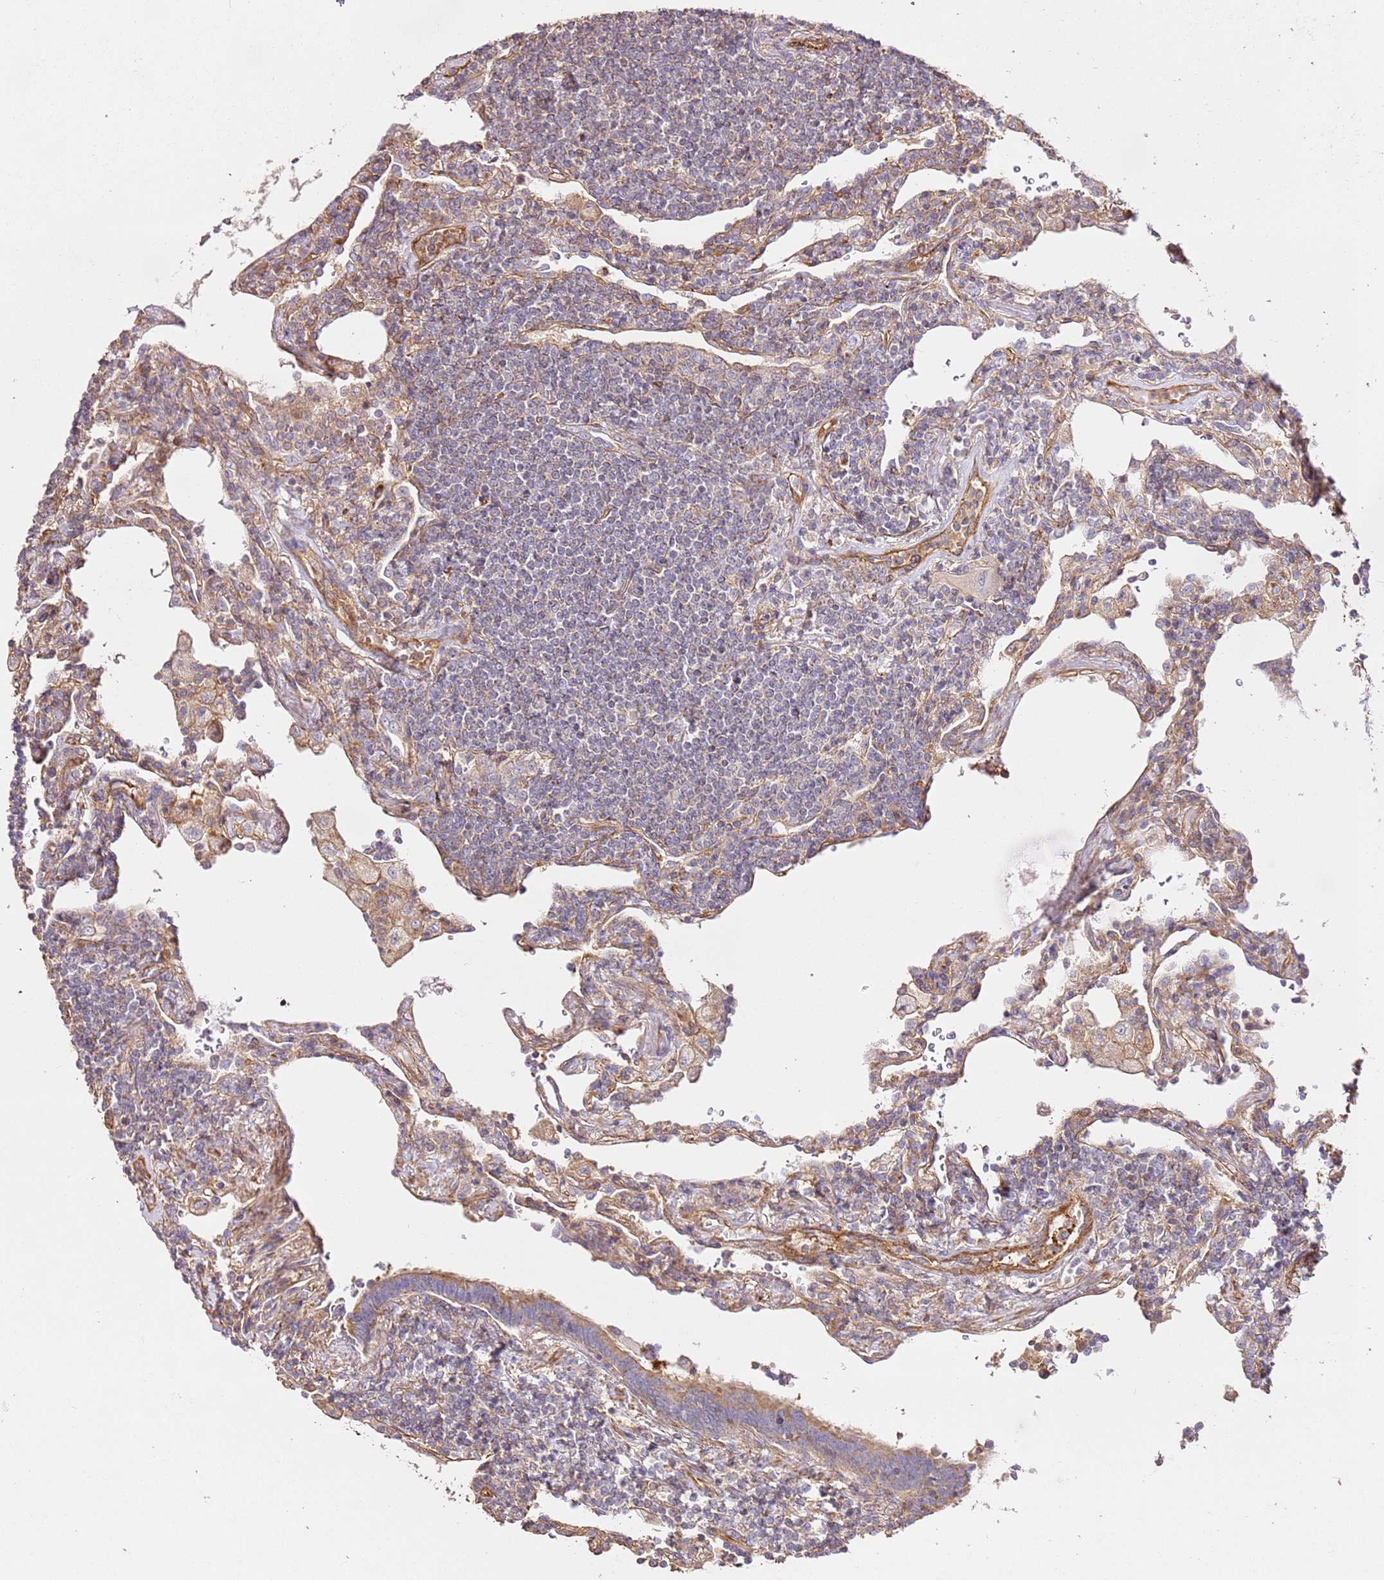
{"staining": {"intensity": "weak", "quantity": "25%-75%", "location": "cytoplasmic/membranous"}, "tissue": "lymphoma", "cell_type": "Tumor cells", "image_type": "cancer", "snomed": [{"axis": "morphology", "description": "Malignant lymphoma, non-Hodgkin's type, Low grade"}, {"axis": "topography", "description": "Lung"}], "caption": "Malignant lymphoma, non-Hodgkin's type (low-grade) stained with immunohistochemistry (IHC) exhibits weak cytoplasmic/membranous positivity in approximately 25%-75% of tumor cells.", "gene": "ZBTB39", "patient": {"sex": "female", "age": 71}}